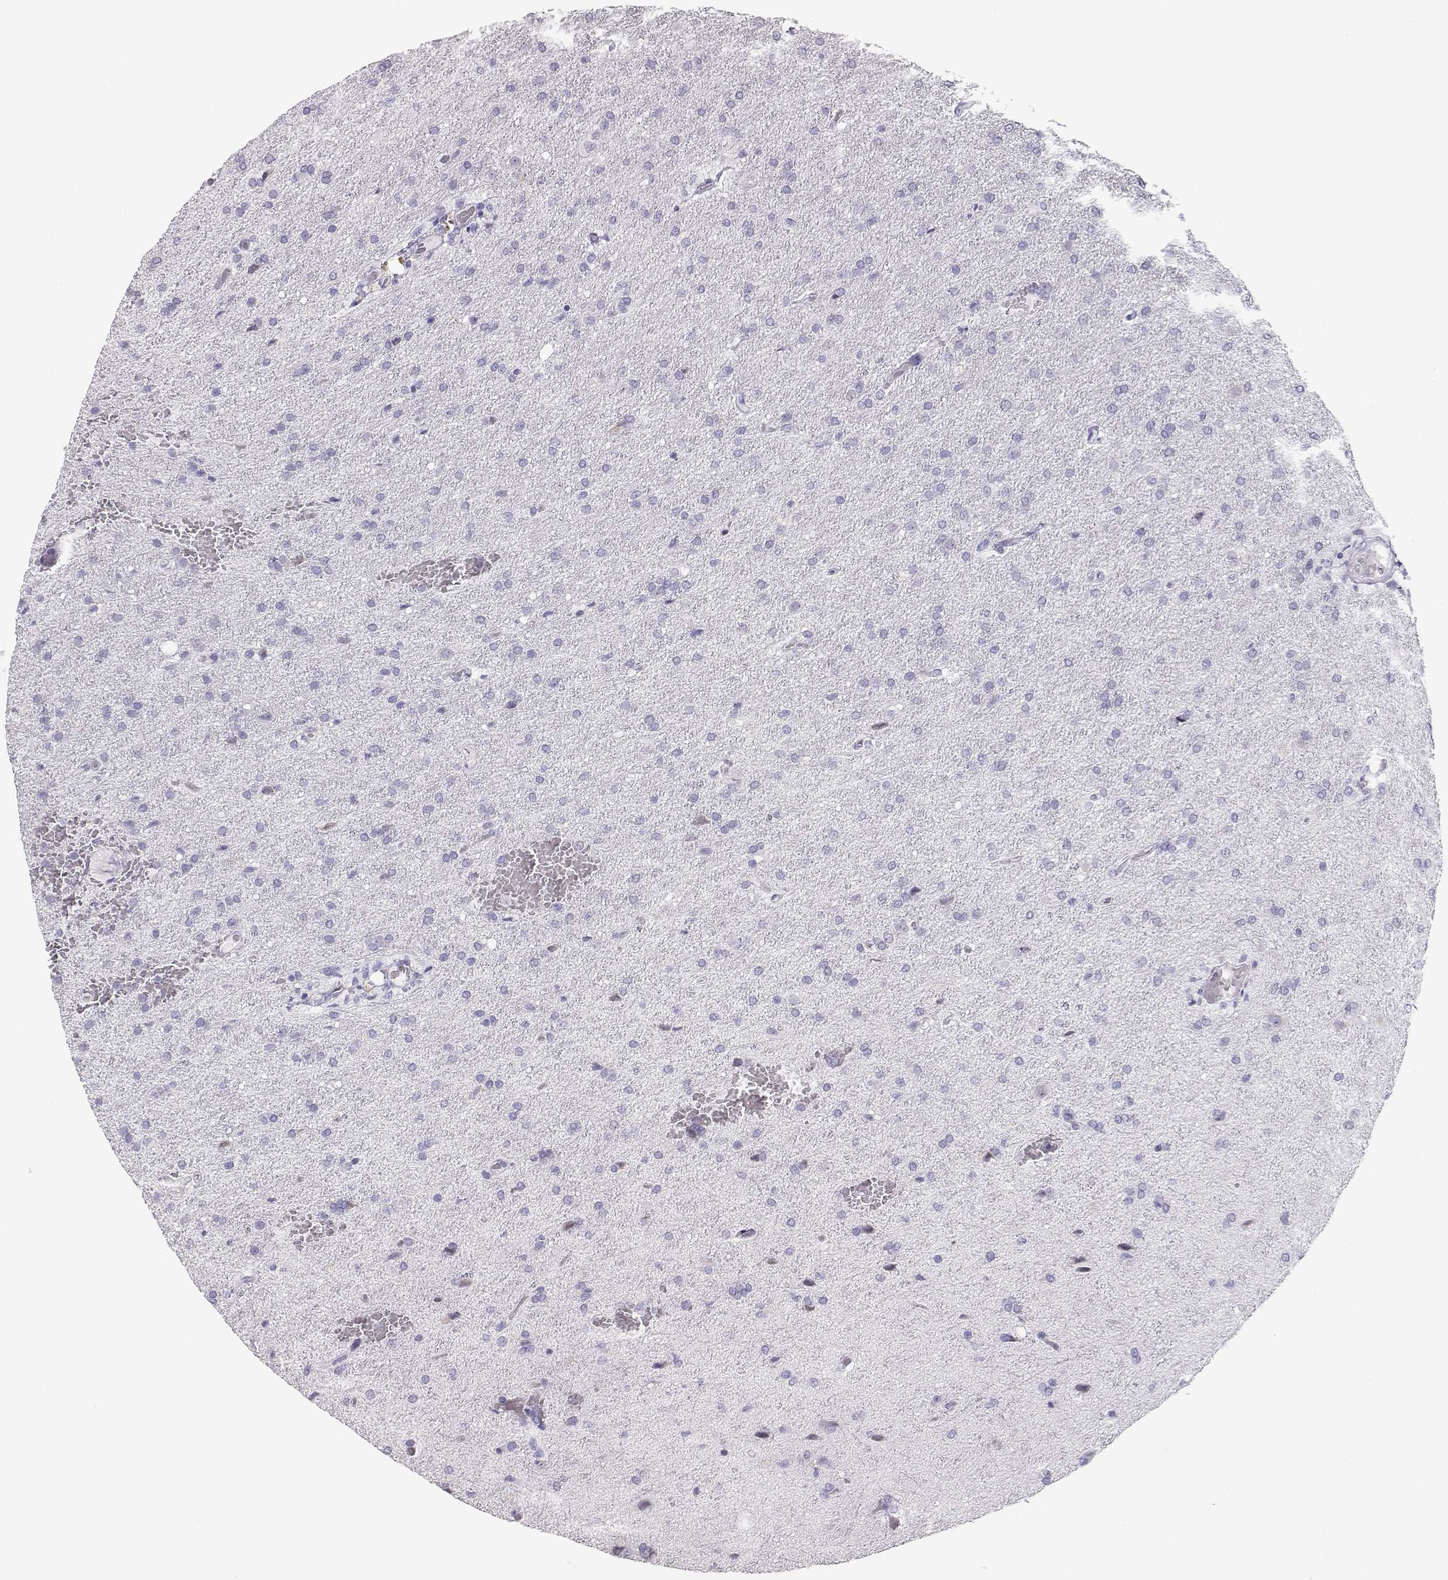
{"staining": {"intensity": "negative", "quantity": "none", "location": "none"}, "tissue": "glioma", "cell_type": "Tumor cells", "image_type": "cancer", "snomed": [{"axis": "morphology", "description": "Glioma, malignant, High grade"}, {"axis": "topography", "description": "Brain"}], "caption": "The image shows no significant expression in tumor cells of malignant glioma (high-grade).", "gene": "TKTL1", "patient": {"sex": "male", "age": 68}}